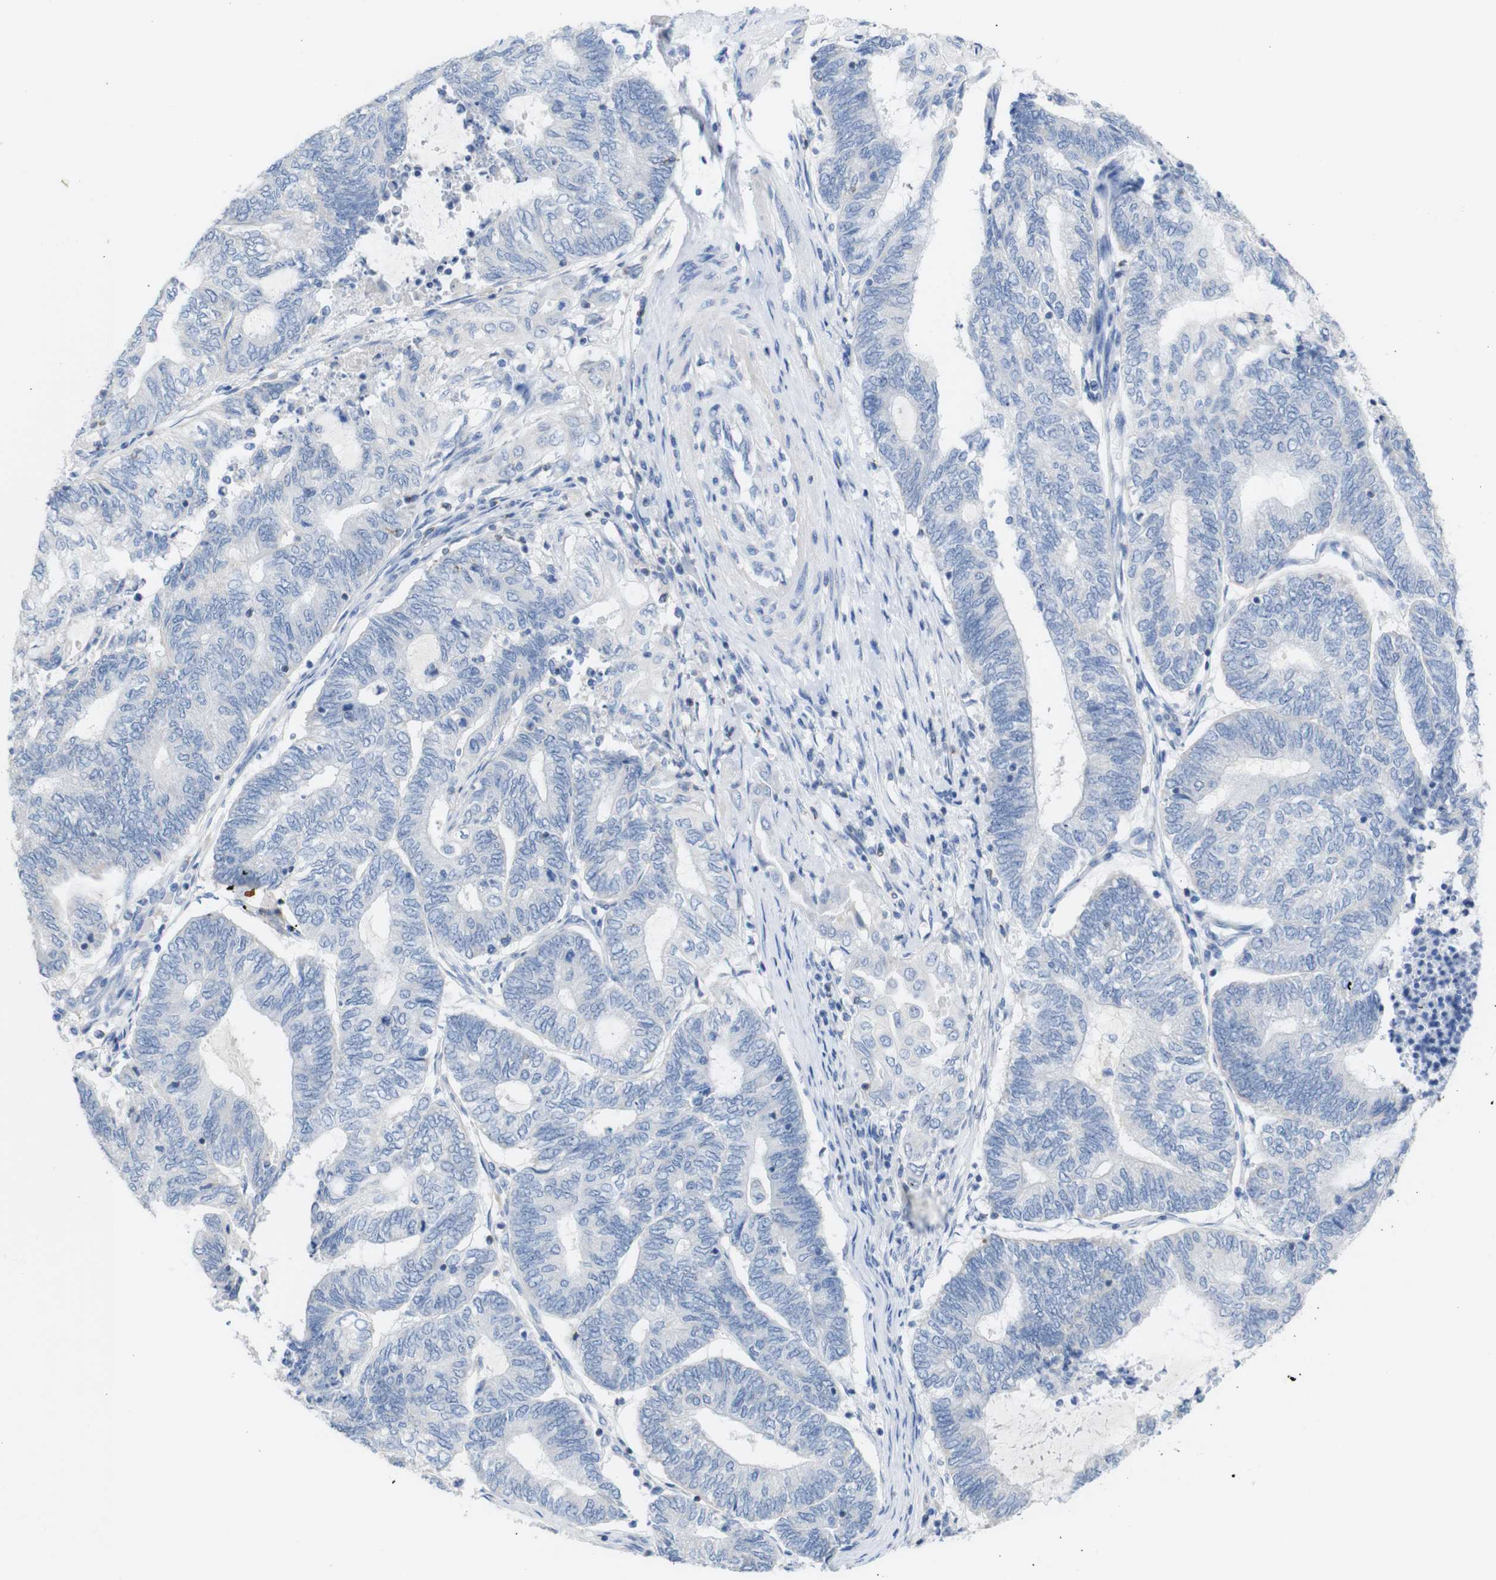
{"staining": {"intensity": "negative", "quantity": "none", "location": "none"}, "tissue": "endometrial cancer", "cell_type": "Tumor cells", "image_type": "cancer", "snomed": [{"axis": "morphology", "description": "Adenocarcinoma, NOS"}, {"axis": "topography", "description": "Uterus"}, {"axis": "topography", "description": "Endometrium"}], "caption": "Endometrial adenocarcinoma was stained to show a protein in brown. There is no significant expression in tumor cells.", "gene": "LAG3", "patient": {"sex": "female", "age": 70}}